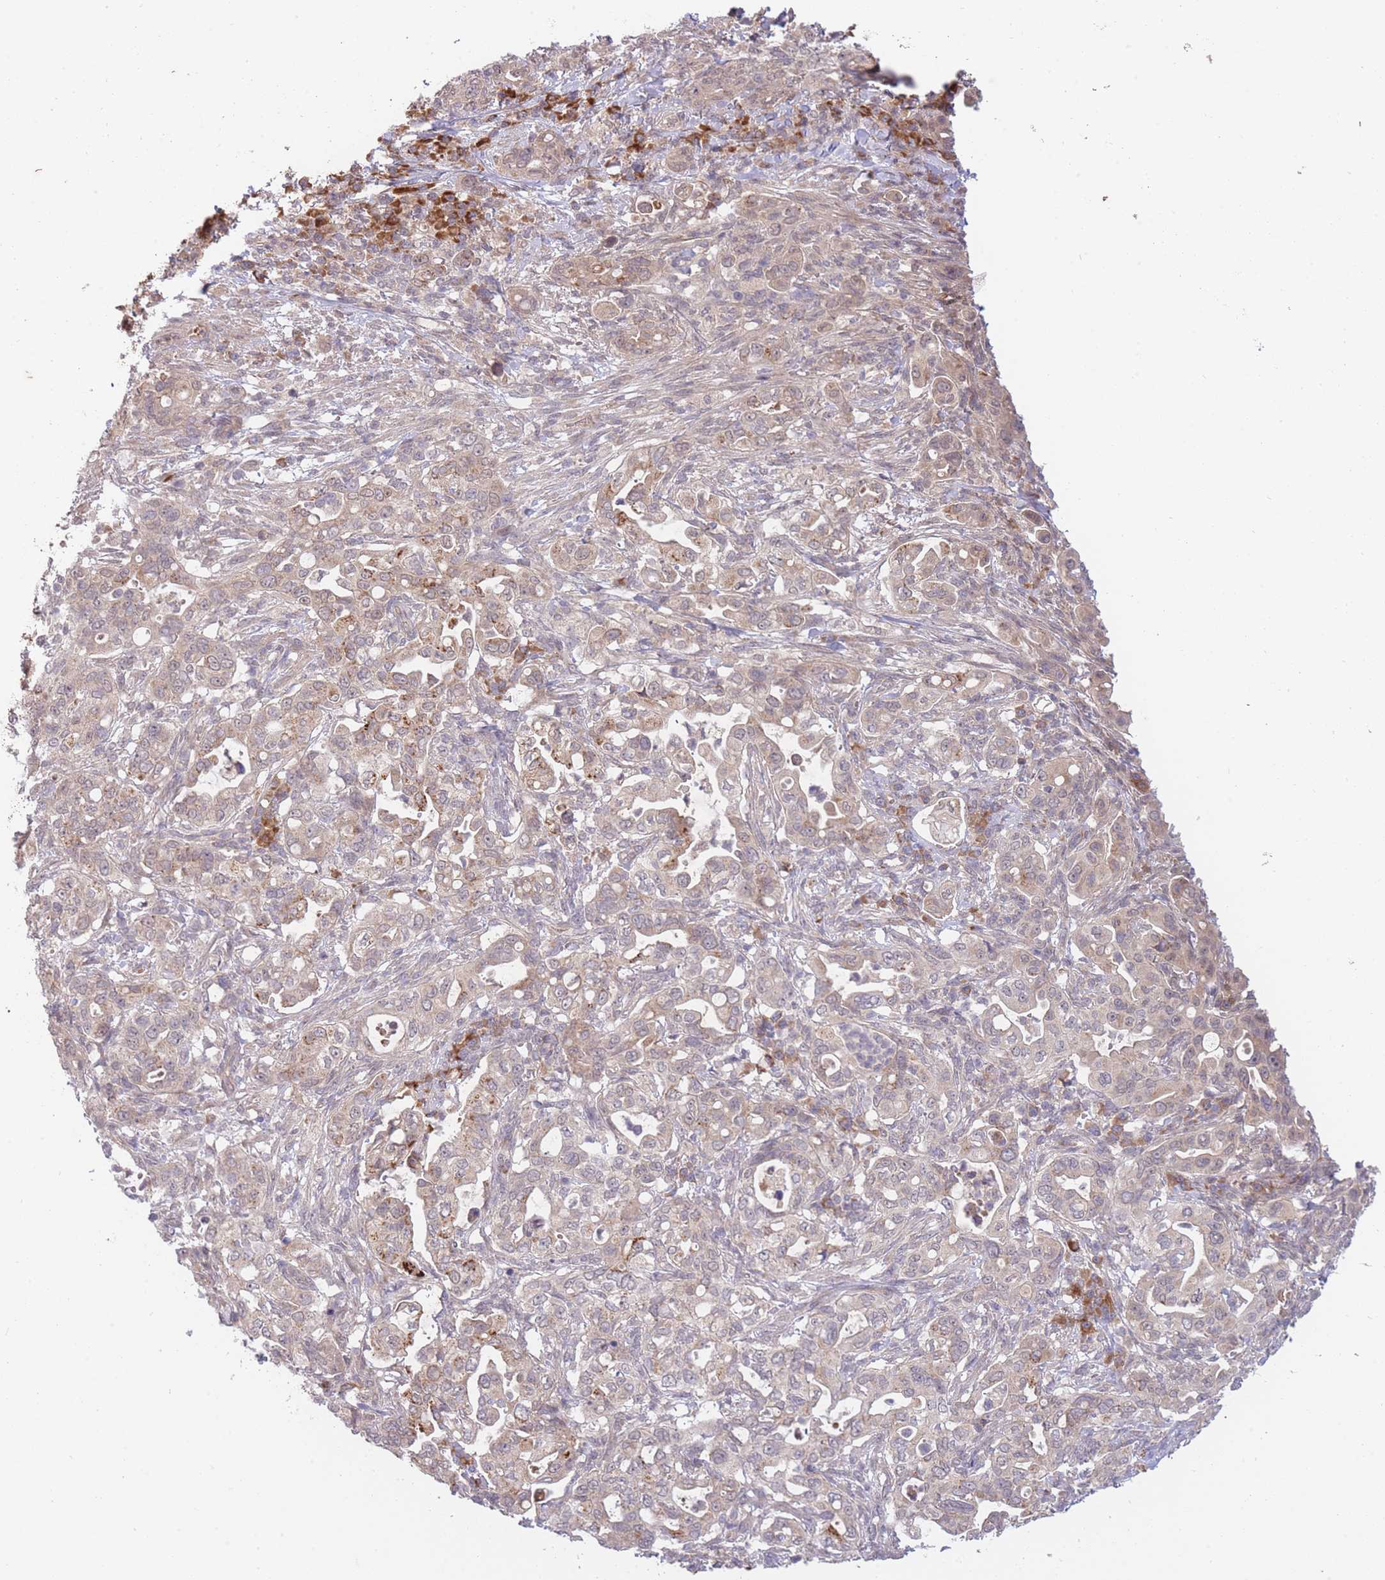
{"staining": {"intensity": "weak", "quantity": ">75%", "location": "cytoplasmic/membranous"}, "tissue": "pancreatic cancer", "cell_type": "Tumor cells", "image_type": "cancer", "snomed": [{"axis": "morphology", "description": "Normal tissue, NOS"}, {"axis": "morphology", "description": "Adenocarcinoma, NOS"}, {"axis": "topography", "description": "Lymph node"}, {"axis": "topography", "description": "Pancreas"}], "caption": "There is low levels of weak cytoplasmic/membranous staining in tumor cells of pancreatic cancer, as demonstrated by immunohistochemical staining (brown color).", "gene": "SMC6", "patient": {"sex": "female", "age": 67}}